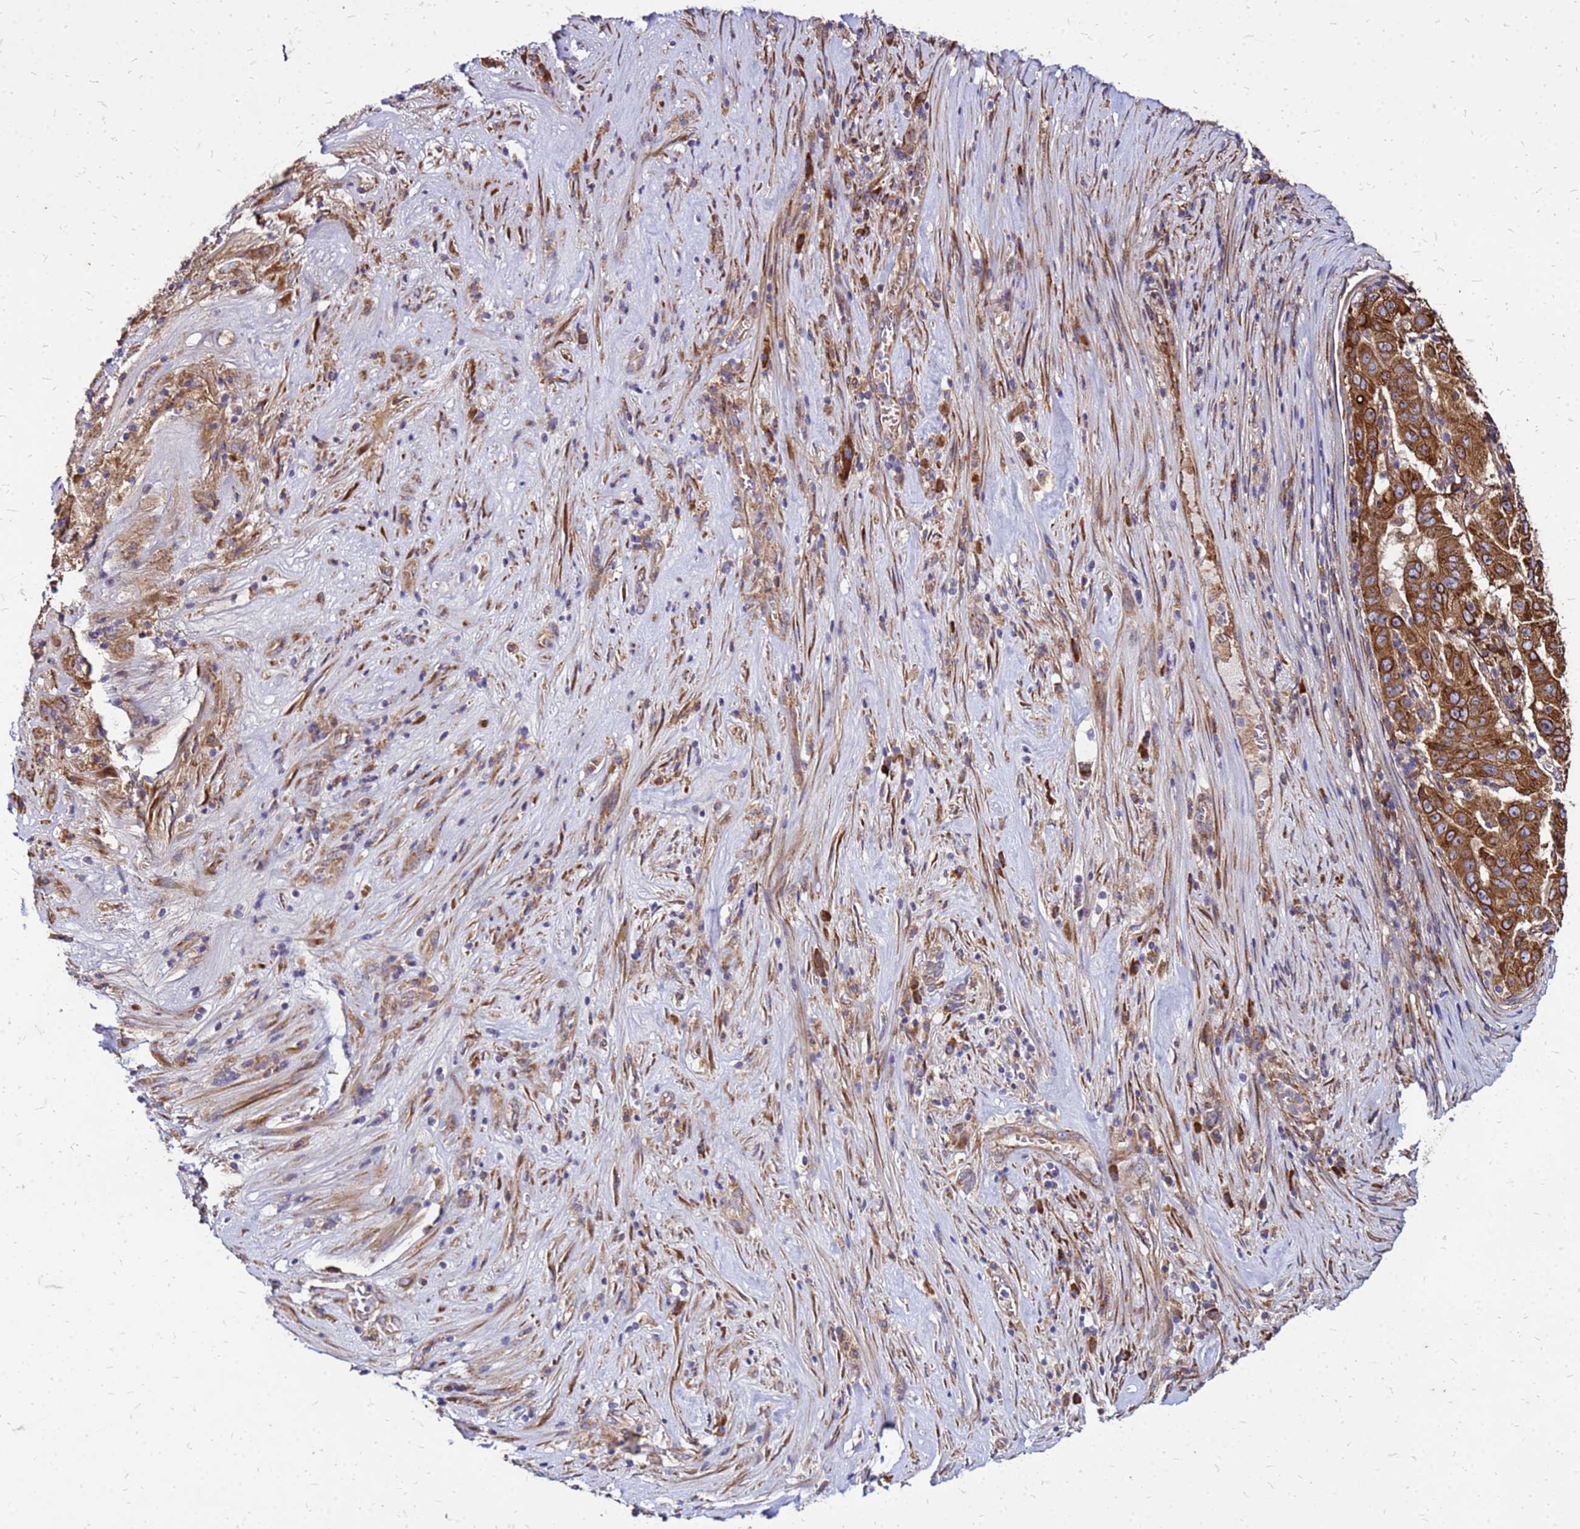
{"staining": {"intensity": "strong", "quantity": ">75%", "location": "cytoplasmic/membranous"}, "tissue": "pancreatic cancer", "cell_type": "Tumor cells", "image_type": "cancer", "snomed": [{"axis": "morphology", "description": "Adenocarcinoma, NOS"}, {"axis": "topography", "description": "Pancreas"}], "caption": "Strong cytoplasmic/membranous protein staining is seen in approximately >75% of tumor cells in pancreatic adenocarcinoma.", "gene": "VMO1", "patient": {"sex": "male", "age": 63}}